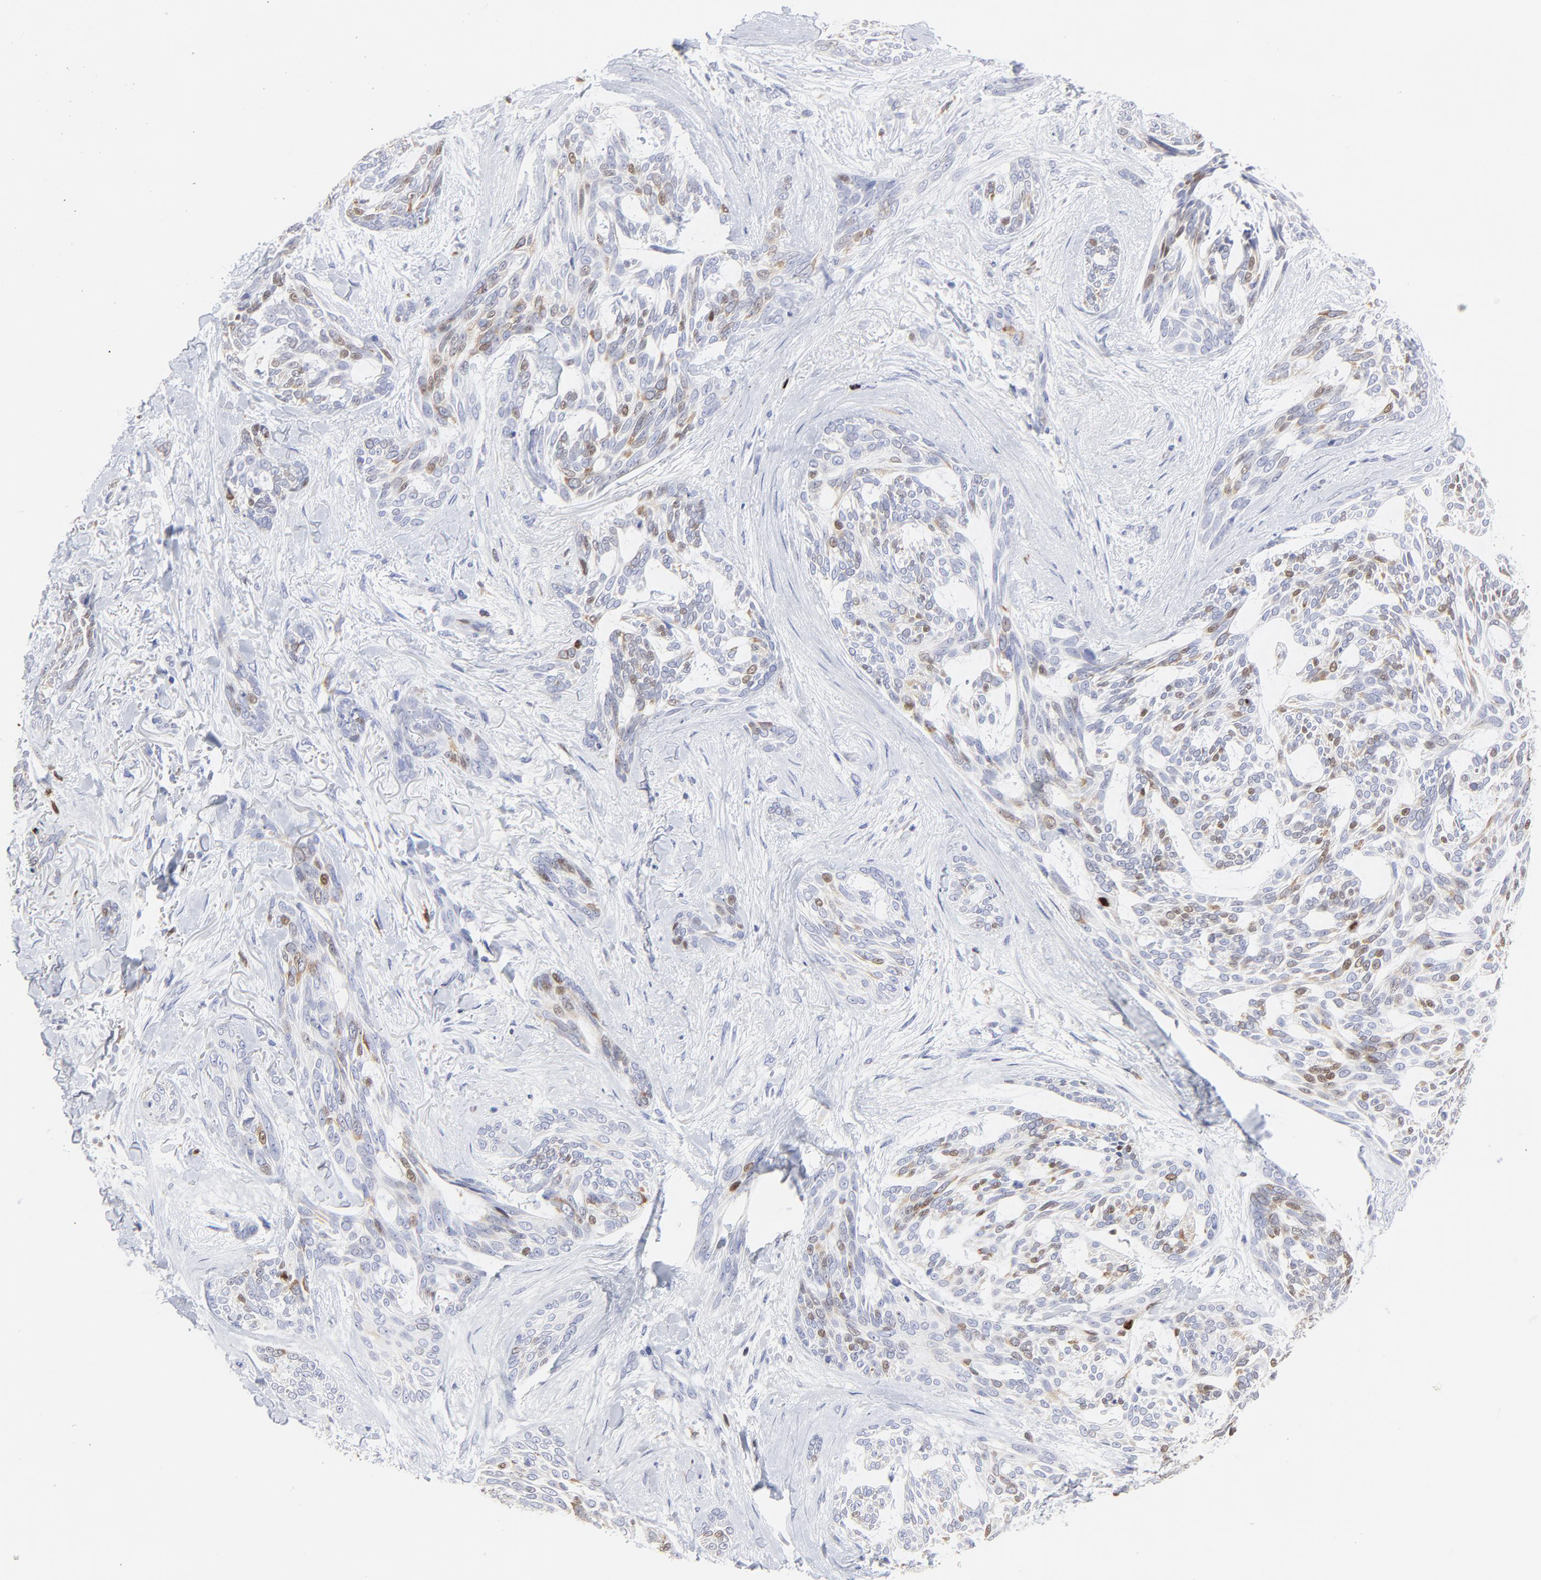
{"staining": {"intensity": "weak", "quantity": "<25%", "location": "nuclear"}, "tissue": "skin cancer", "cell_type": "Tumor cells", "image_type": "cancer", "snomed": [{"axis": "morphology", "description": "Normal tissue, NOS"}, {"axis": "morphology", "description": "Basal cell carcinoma"}, {"axis": "topography", "description": "Skin"}], "caption": "Immunohistochemistry micrograph of neoplastic tissue: human skin basal cell carcinoma stained with DAB (3,3'-diaminobenzidine) reveals no significant protein staining in tumor cells. Brightfield microscopy of immunohistochemistry stained with DAB (brown) and hematoxylin (blue), captured at high magnification.", "gene": "NCAPH", "patient": {"sex": "female", "age": 71}}